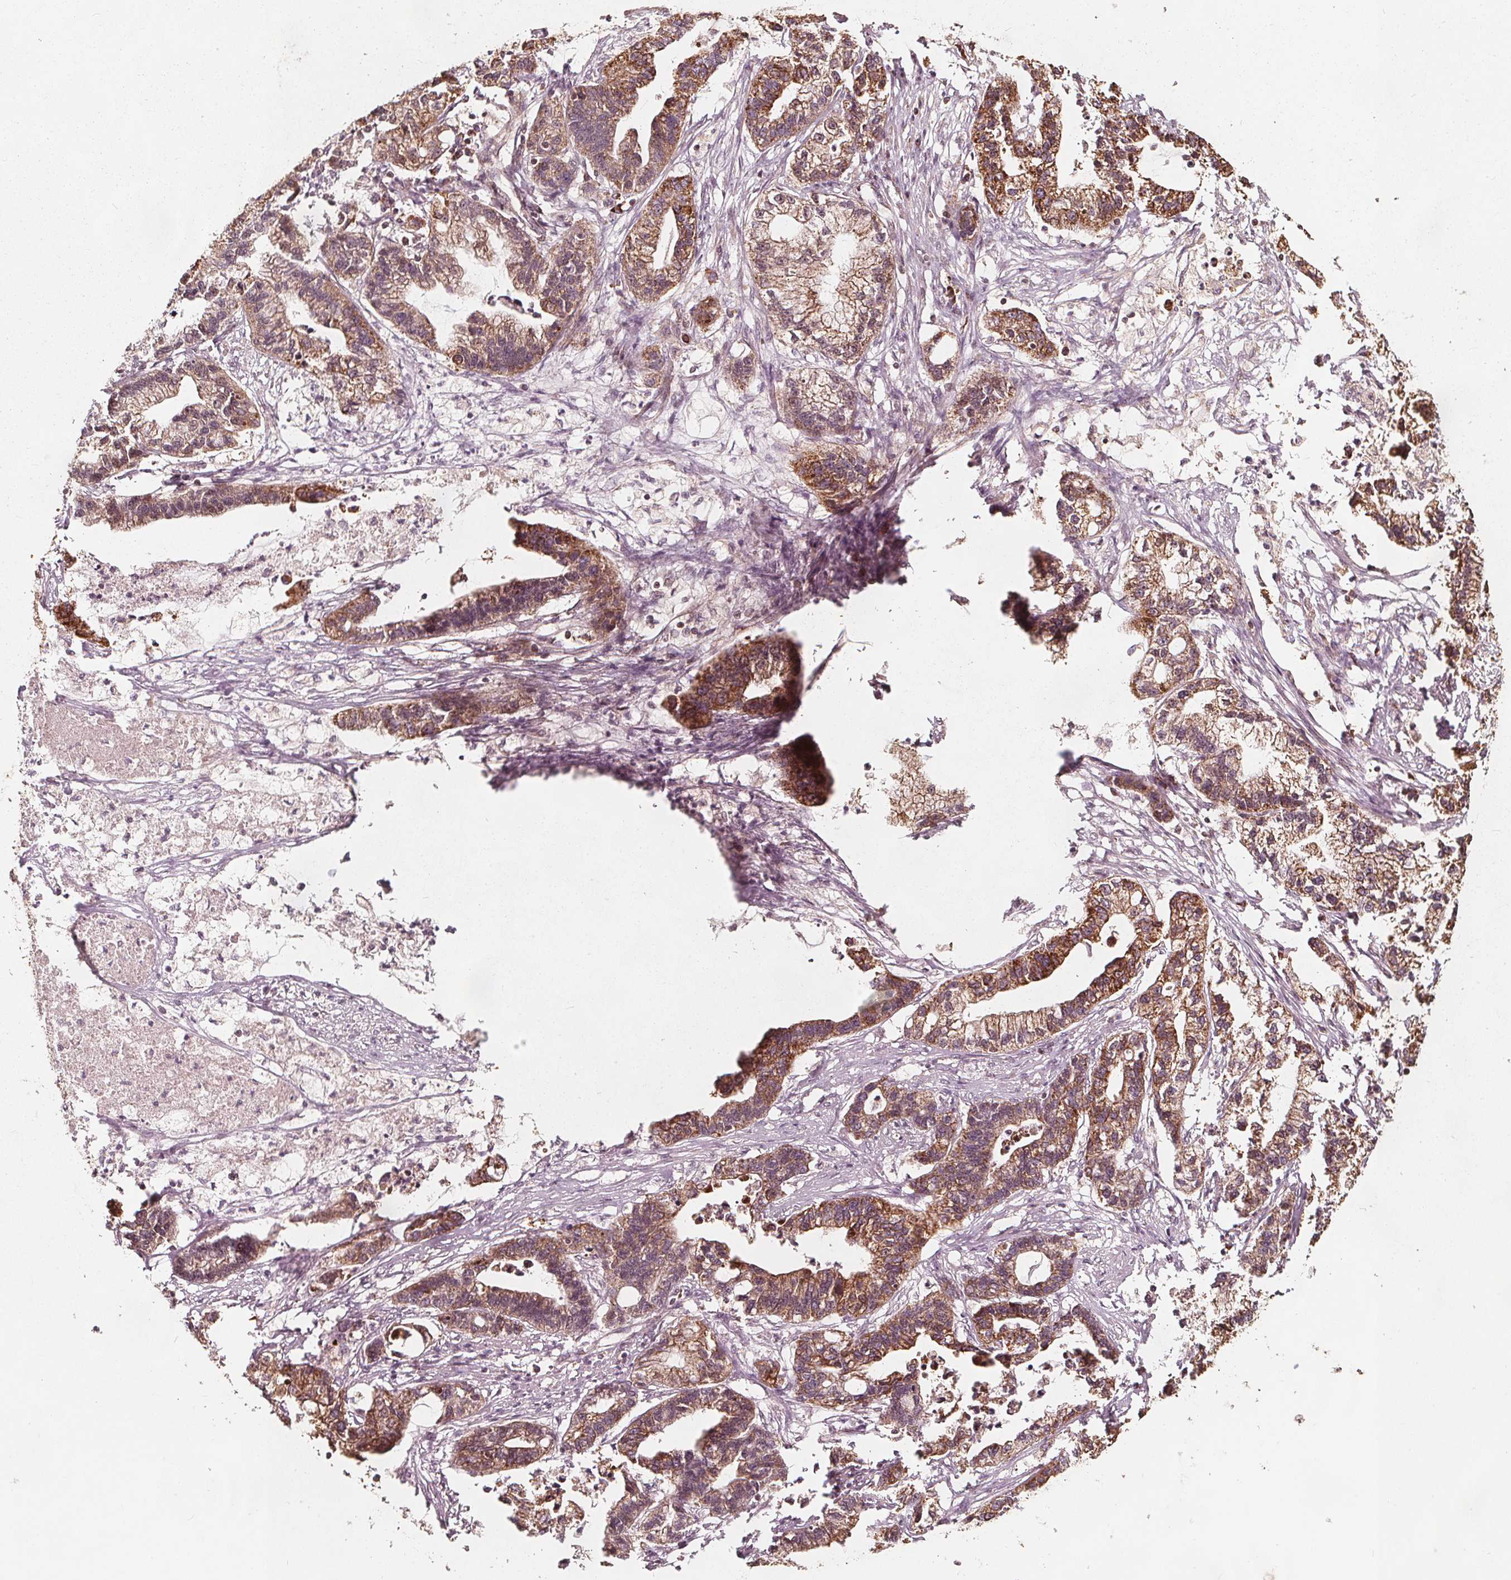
{"staining": {"intensity": "strong", "quantity": ">75%", "location": "cytoplasmic/membranous"}, "tissue": "stomach cancer", "cell_type": "Tumor cells", "image_type": "cancer", "snomed": [{"axis": "morphology", "description": "Adenocarcinoma, NOS"}, {"axis": "topography", "description": "Stomach"}], "caption": "An image showing strong cytoplasmic/membranous staining in approximately >75% of tumor cells in stomach cancer, as visualized by brown immunohistochemical staining.", "gene": "AIP", "patient": {"sex": "male", "age": 83}}